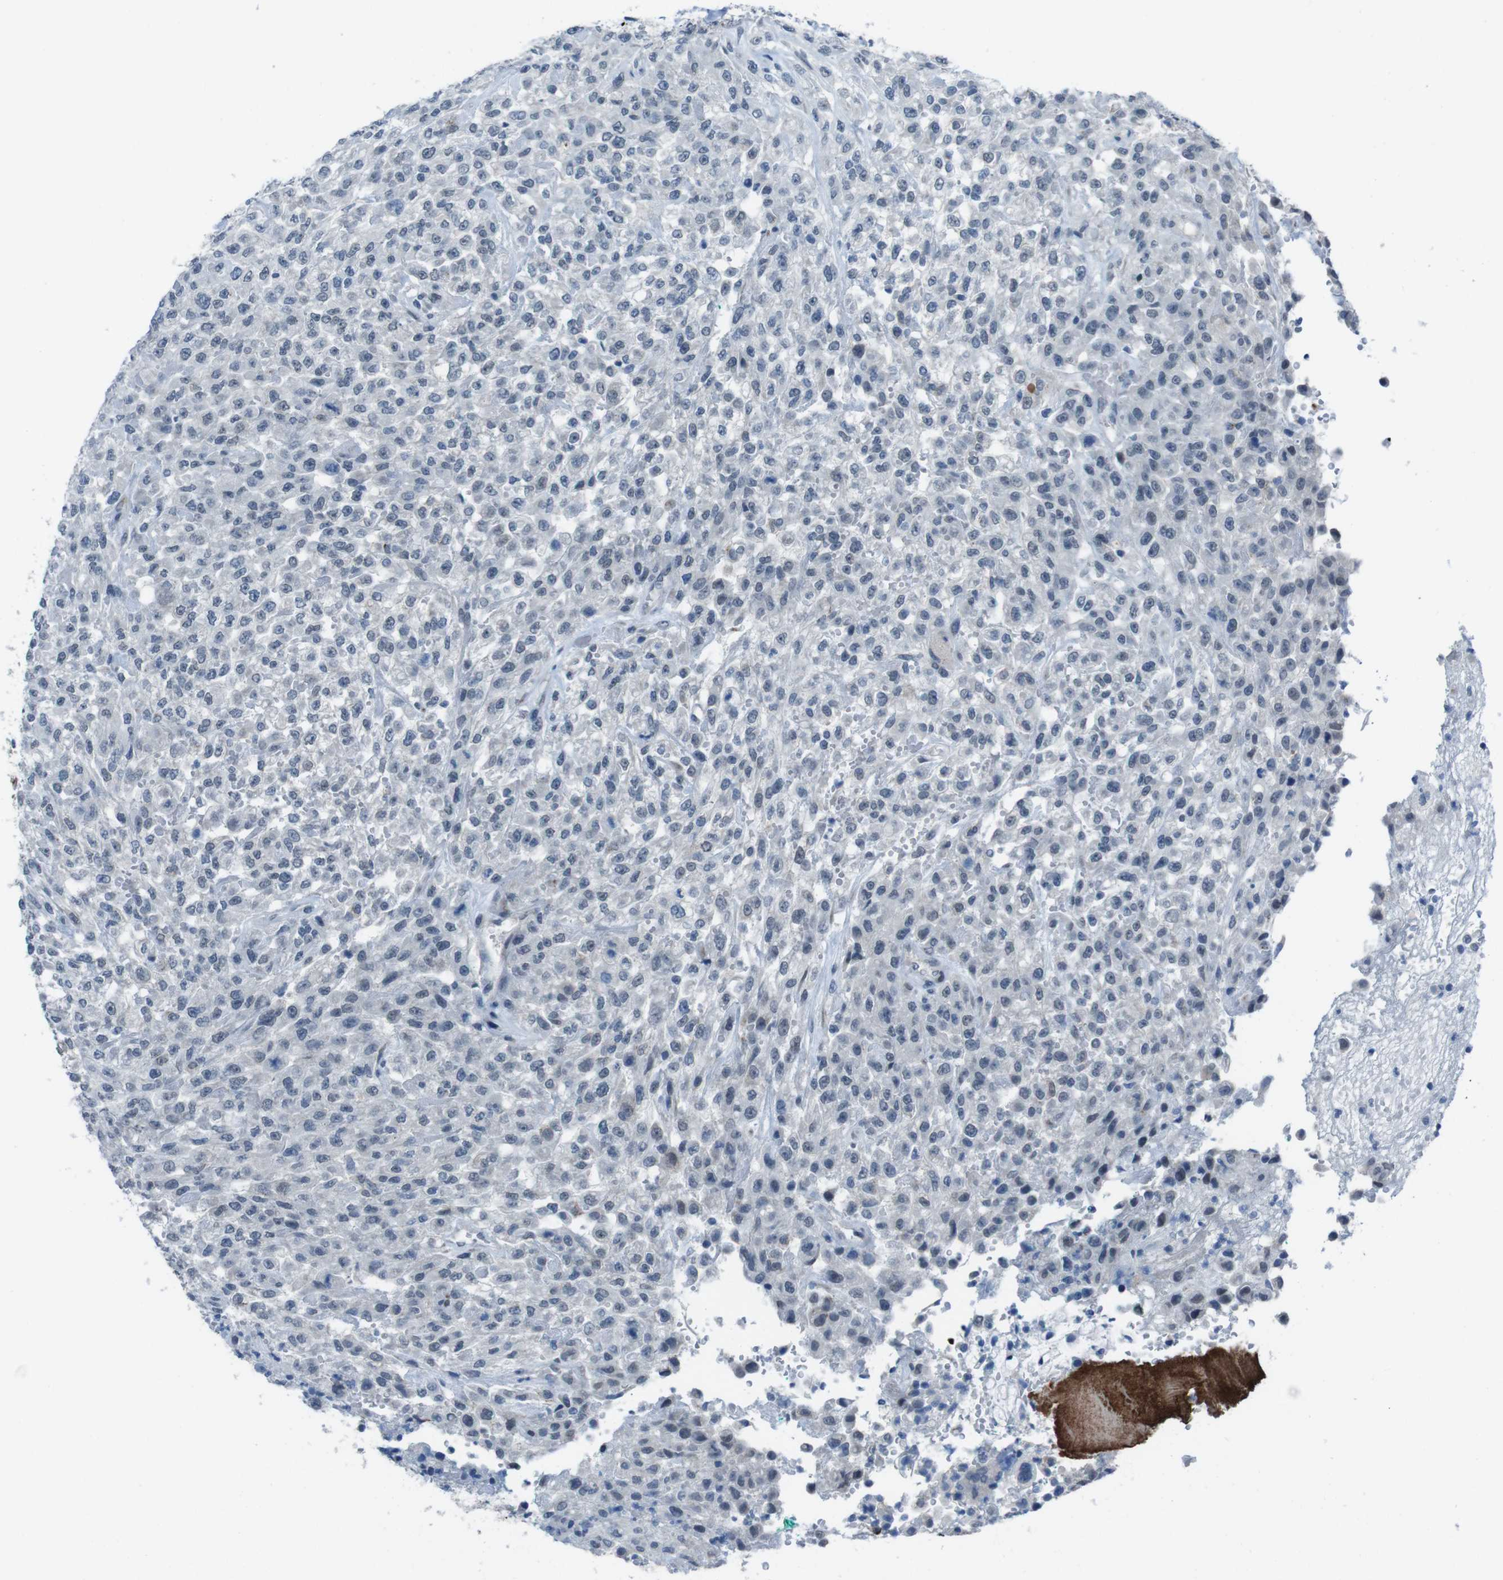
{"staining": {"intensity": "negative", "quantity": "none", "location": "none"}, "tissue": "urothelial cancer", "cell_type": "Tumor cells", "image_type": "cancer", "snomed": [{"axis": "morphology", "description": "Urothelial carcinoma, High grade"}, {"axis": "topography", "description": "Urinary bladder"}], "caption": "Immunohistochemical staining of human urothelial cancer reveals no significant staining in tumor cells.", "gene": "CDHR2", "patient": {"sex": "male", "age": 46}}